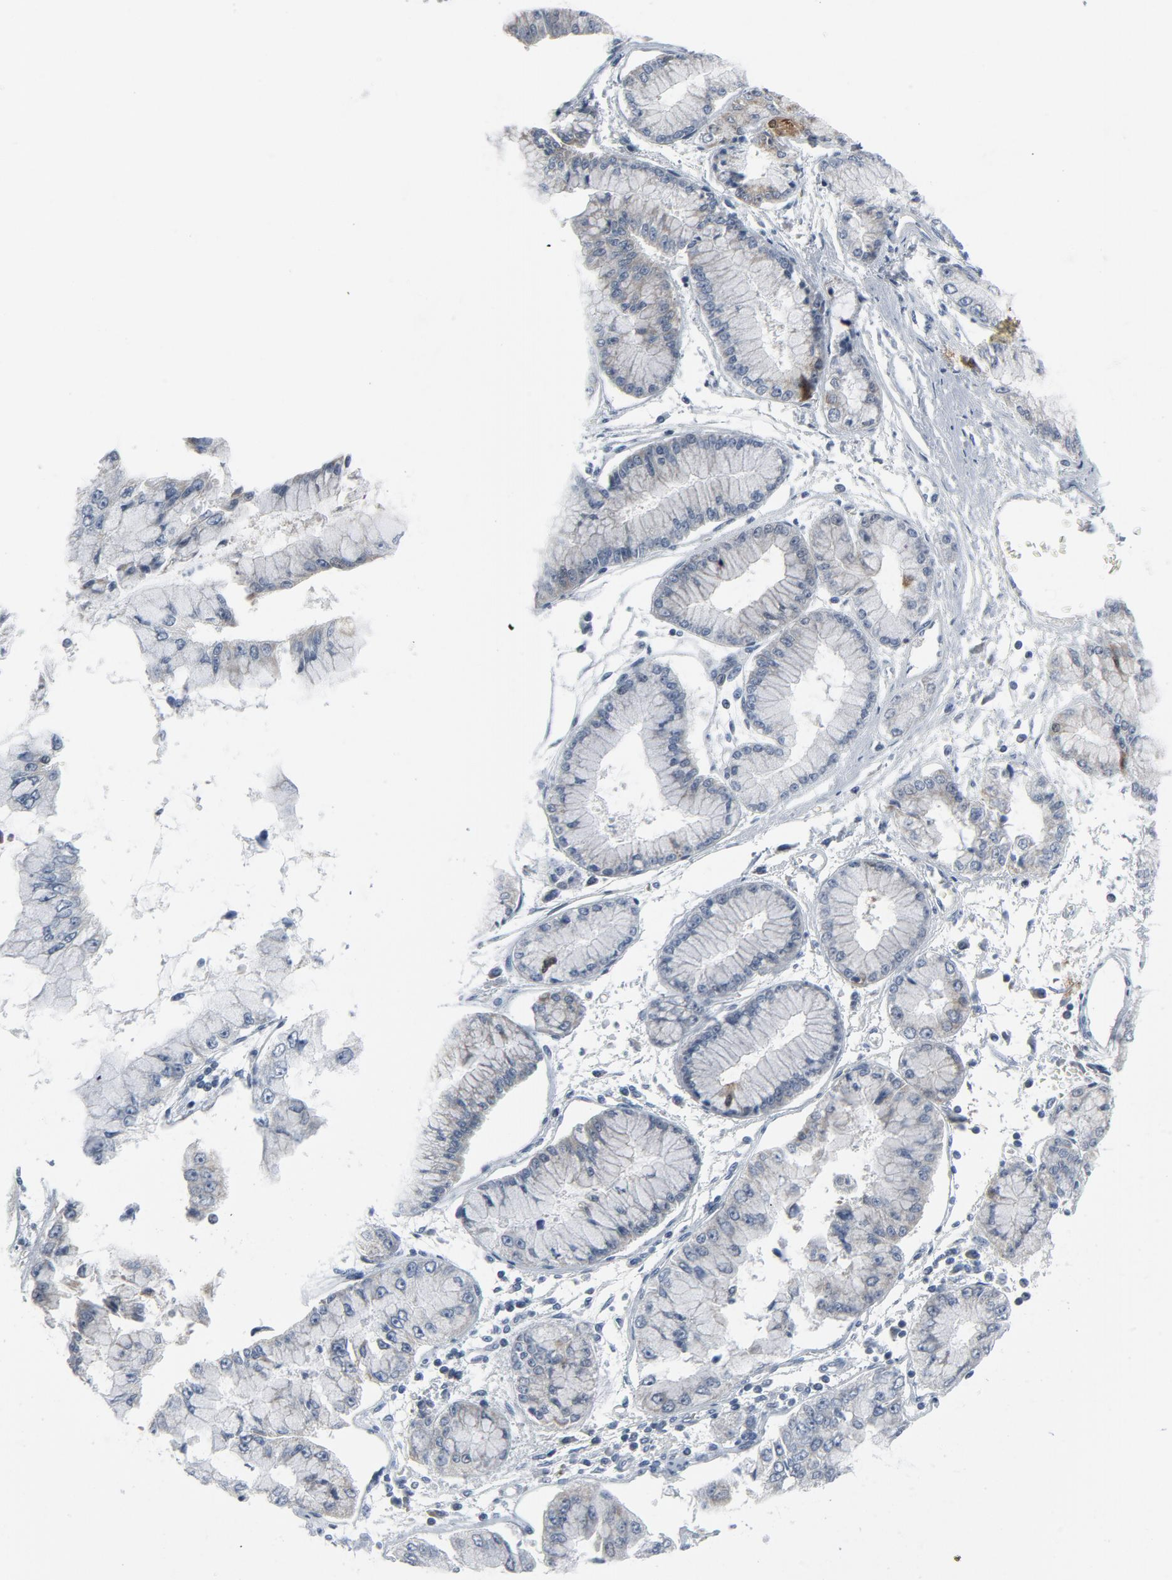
{"staining": {"intensity": "weak", "quantity": ">75%", "location": "cytoplasmic/membranous"}, "tissue": "liver cancer", "cell_type": "Tumor cells", "image_type": "cancer", "snomed": [{"axis": "morphology", "description": "Cholangiocarcinoma"}, {"axis": "topography", "description": "Liver"}], "caption": "Weak cytoplasmic/membranous expression for a protein is identified in about >75% of tumor cells of liver cancer using immunohistochemistry.", "gene": "GPX2", "patient": {"sex": "female", "age": 79}}